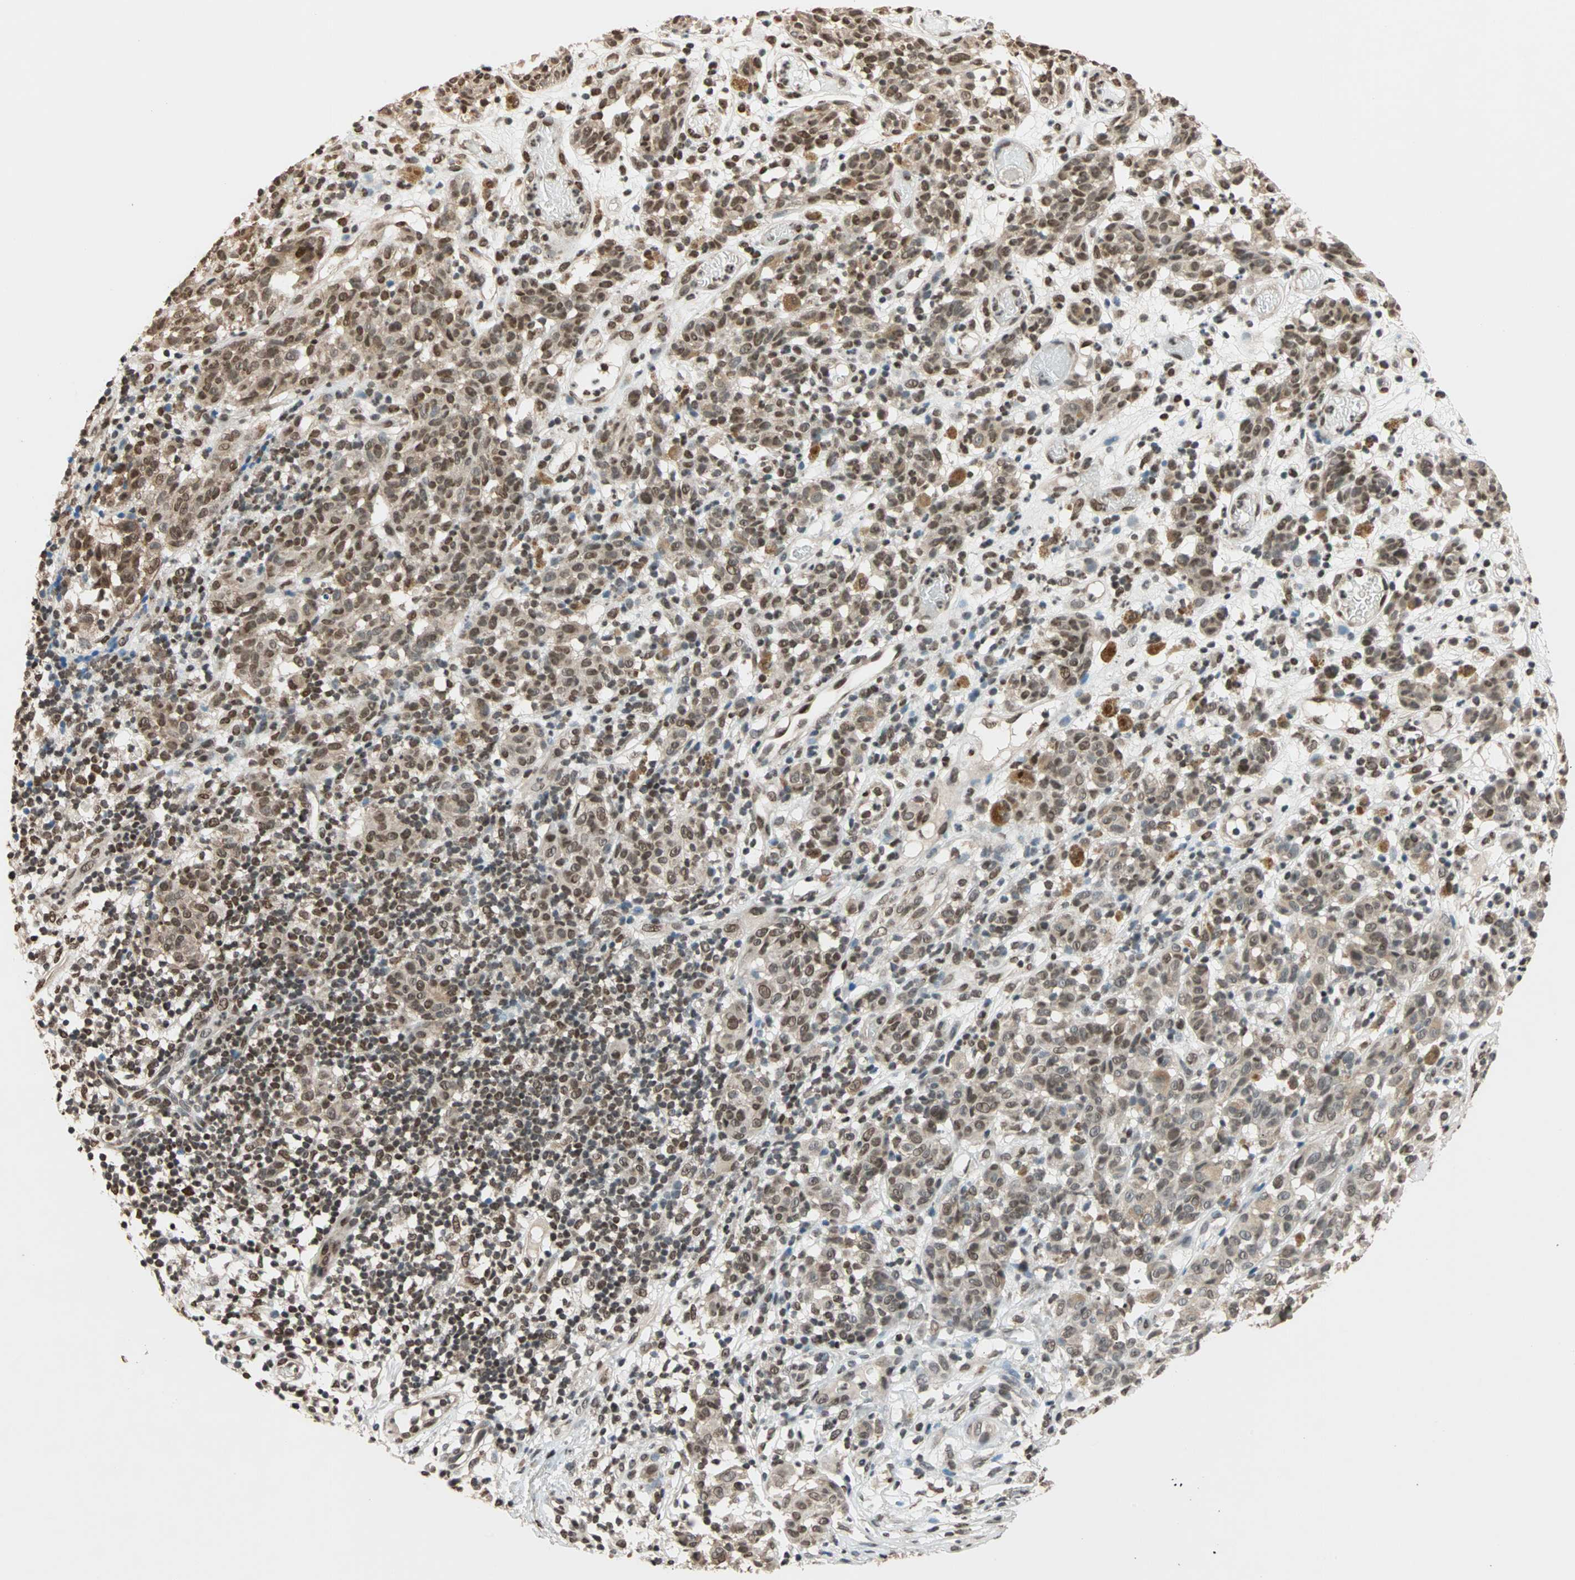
{"staining": {"intensity": "moderate", "quantity": ">75%", "location": "nuclear"}, "tissue": "melanoma", "cell_type": "Tumor cells", "image_type": "cancer", "snomed": [{"axis": "morphology", "description": "Malignant melanoma, NOS"}, {"axis": "topography", "description": "Skin"}], "caption": "Immunohistochemical staining of human malignant melanoma demonstrates medium levels of moderate nuclear expression in about >75% of tumor cells.", "gene": "DAZAP1", "patient": {"sex": "female", "age": 46}}